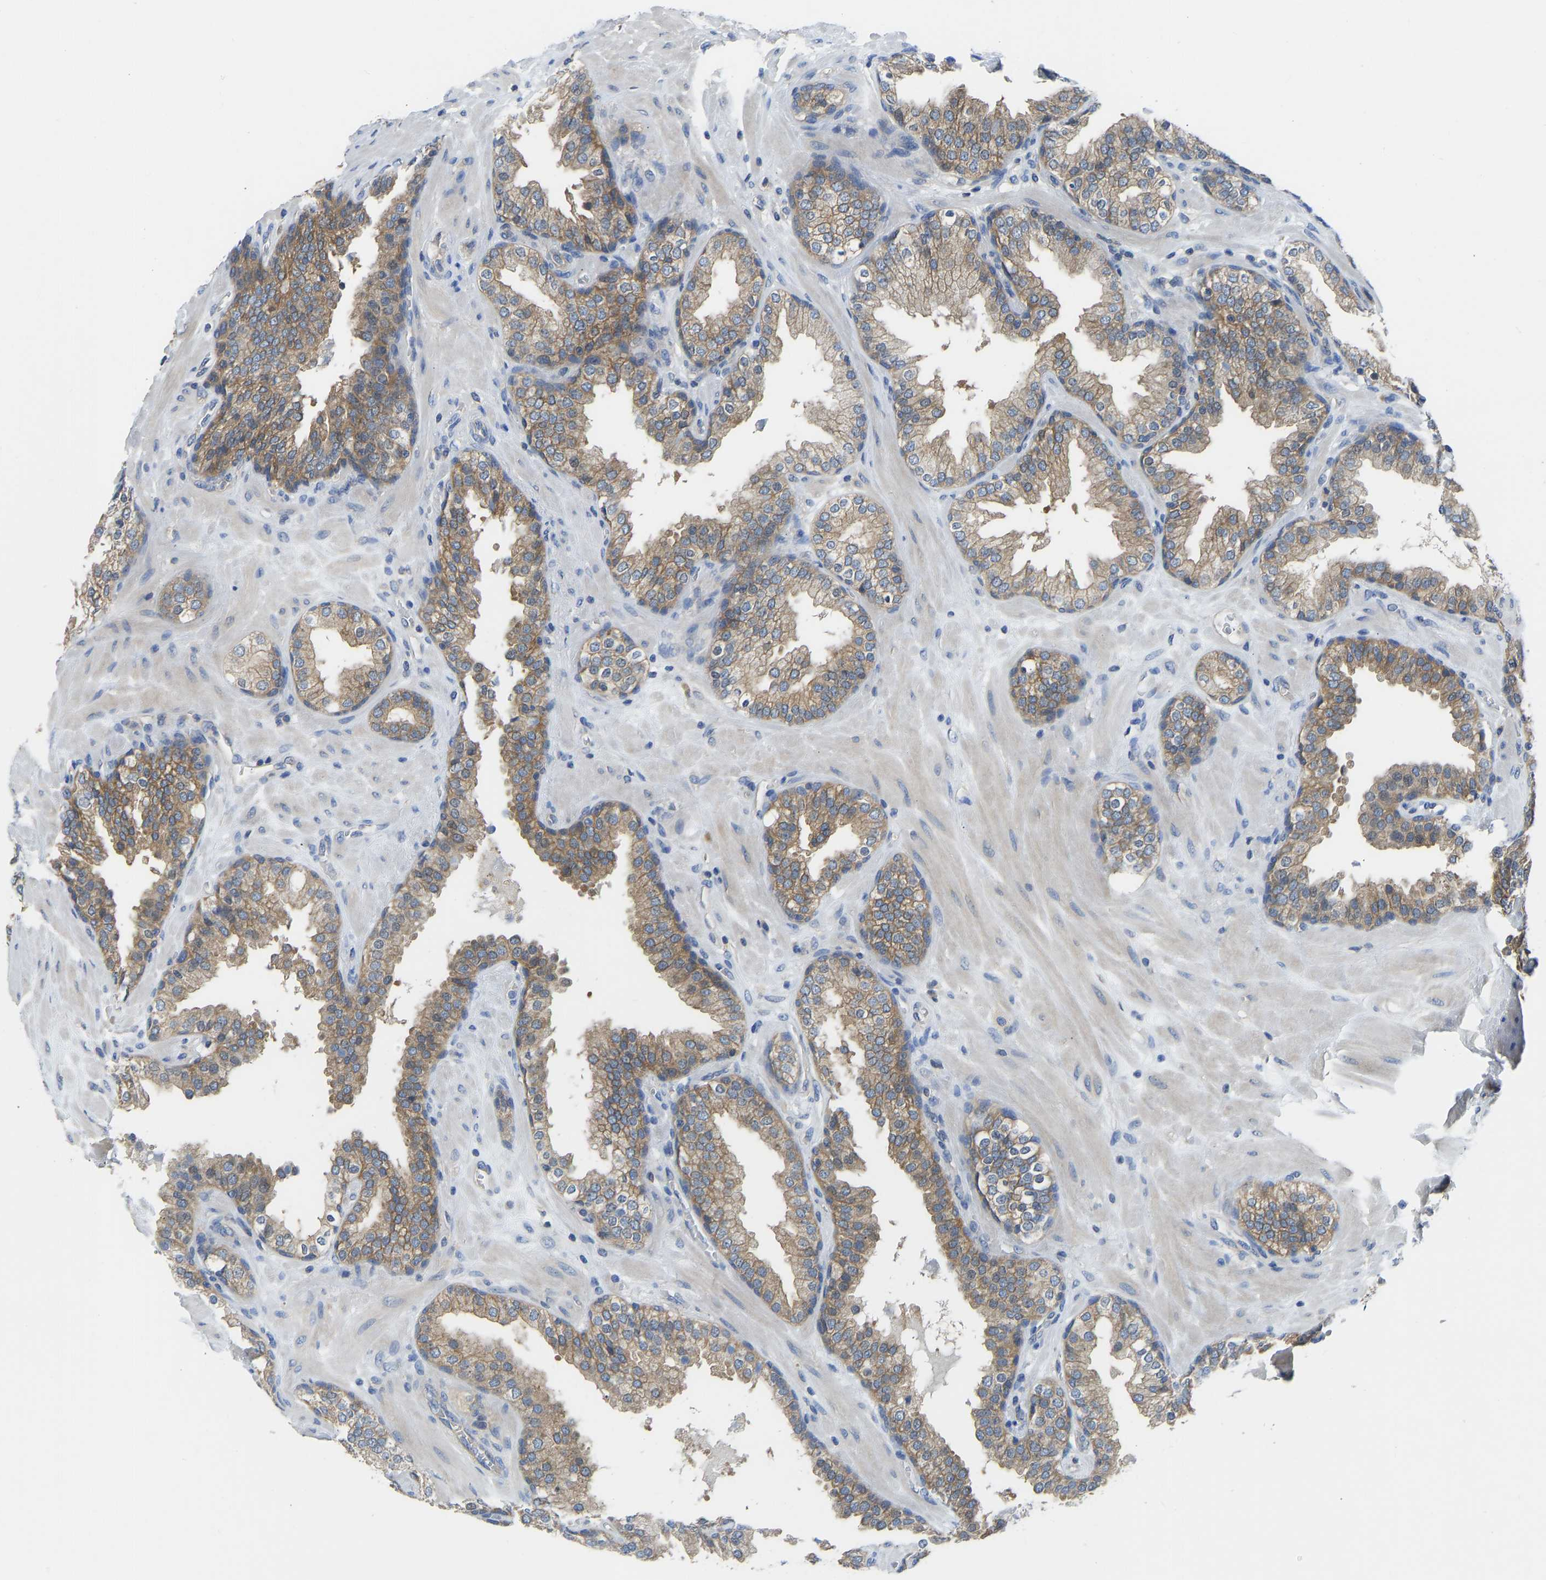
{"staining": {"intensity": "moderate", "quantity": ">75%", "location": "cytoplasmic/membranous"}, "tissue": "prostate", "cell_type": "Glandular cells", "image_type": "normal", "snomed": [{"axis": "morphology", "description": "Normal tissue, NOS"}, {"axis": "topography", "description": "Prostate"}], "caption": "The immunohistochemical stain shows moderate cytoplasmic/membranous positivity in glandular cells of unremarkable prostate. Using DAB (brown) and hematoxylin (blue) stains, captured at high magnification using brightfield microscopy.", "gene": "PPP3CA", "patient": {"sex": "male", "age": 51}}